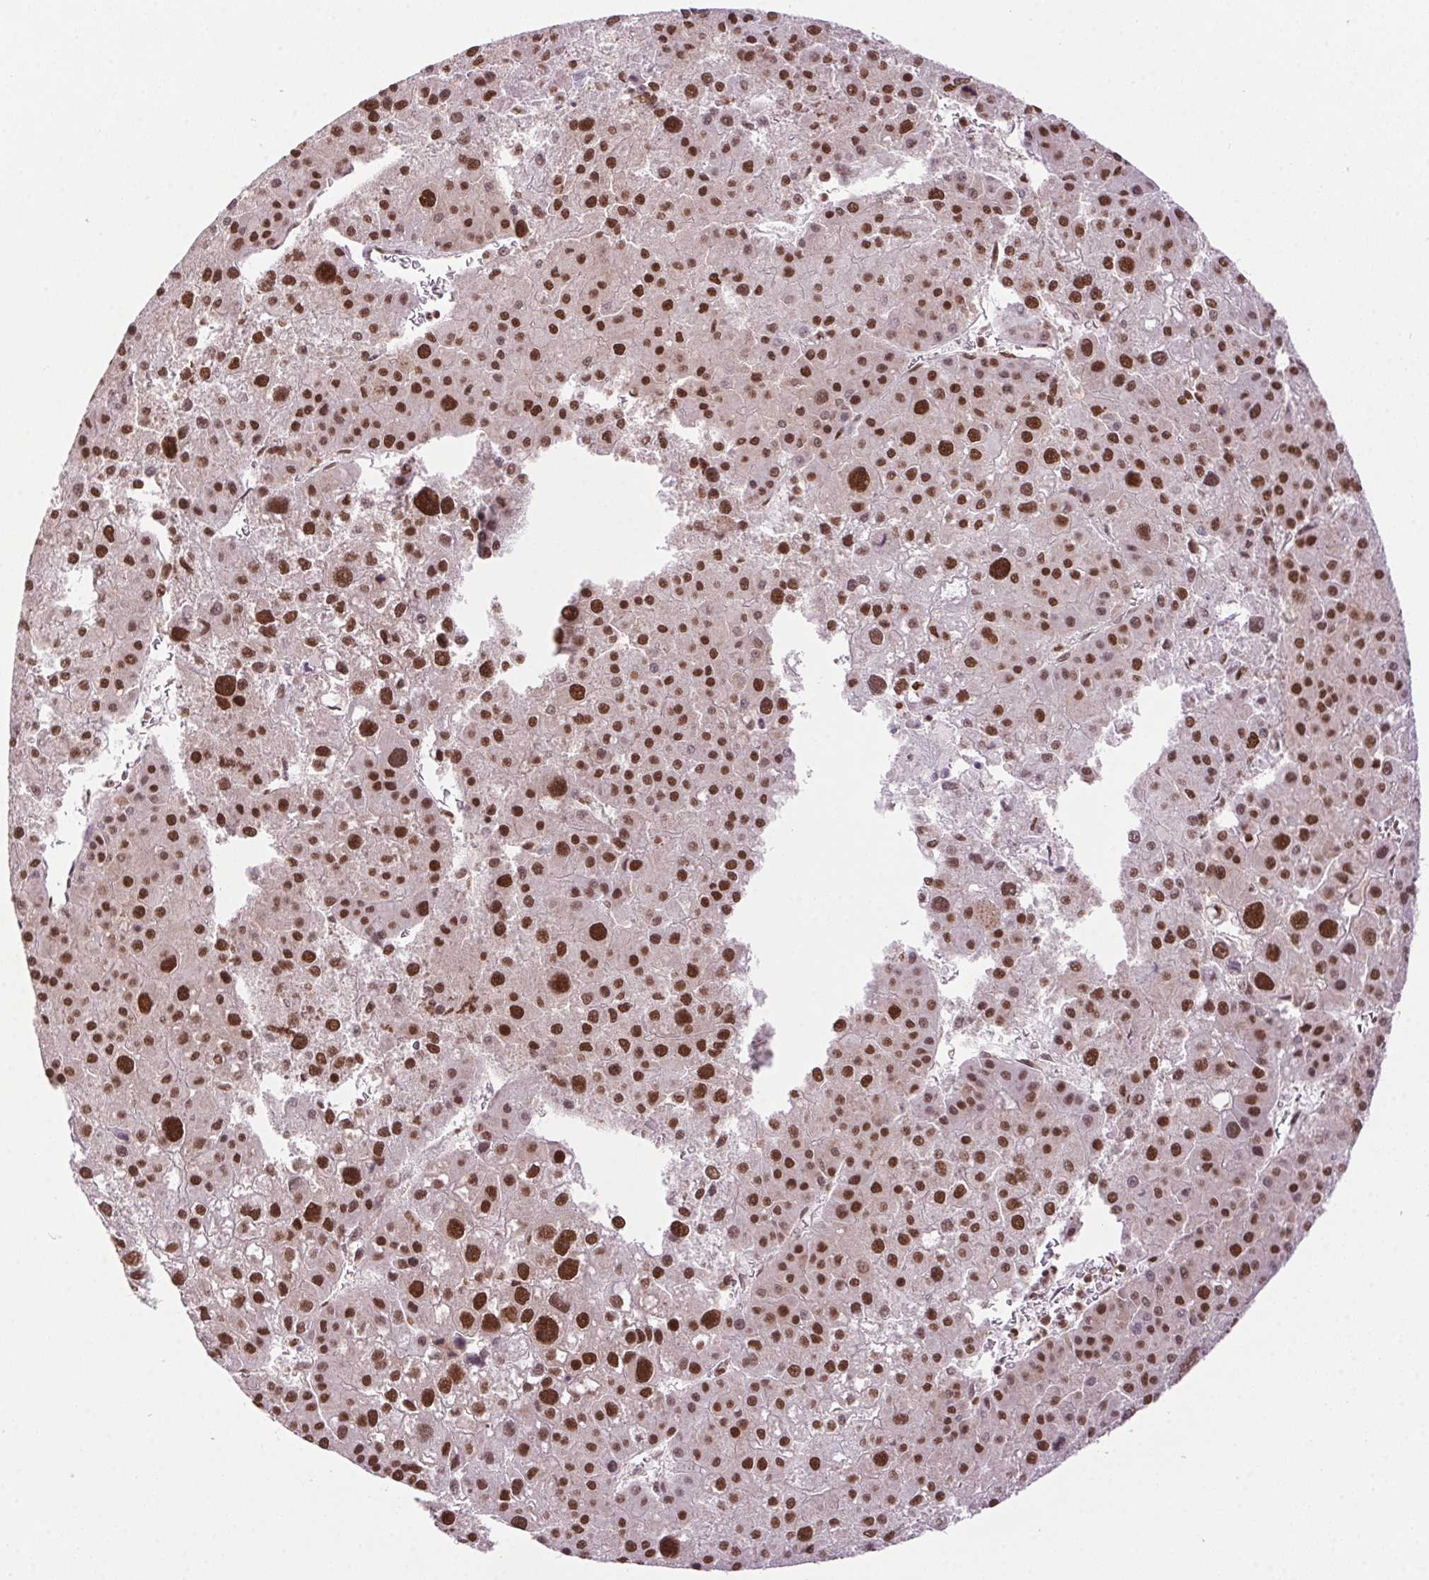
{"staining": {"intensity": "strong", "quantity": ">75%", "location": "nuclear"}, "tissue": "liver cancer", "cell_type": "Tumor cells", "image_type": "cancer", "snomed": [{"axis": "morphology", "description": "Carcinoma, Hepatocellular, NOS"}, {"axis": "topography", "description": "Liver"}], "caption": "Immunohistochemical staining of liver cancer exhibits high levels of strong nuclear staining in approximately >75% of tumor cells.", "gene": "ZNF207", "patient": {"sex": "male", "age": 73}}